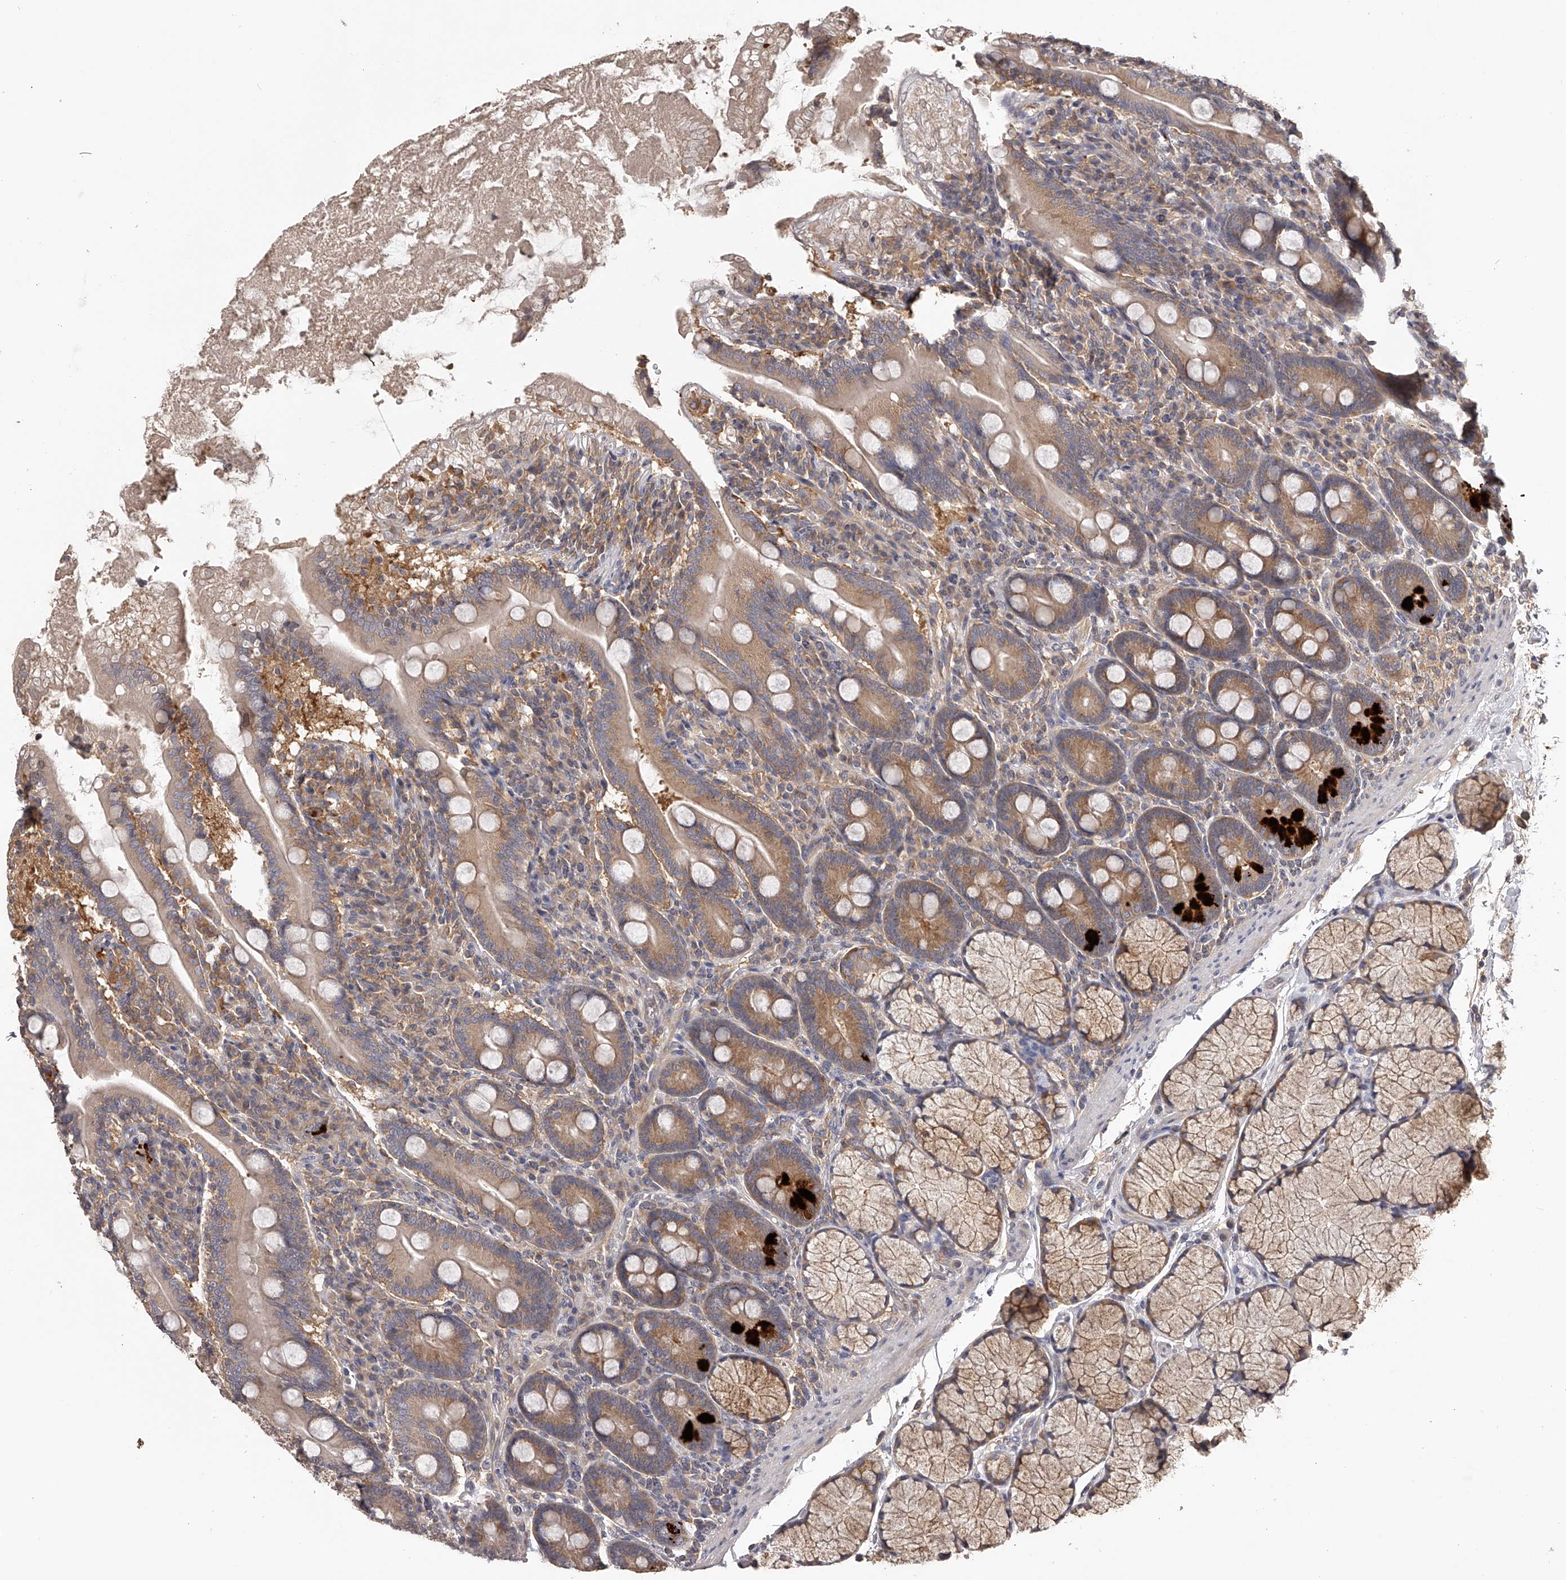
{"staining": {"intensity": "strong", "quantity": "25%-75%", "location": "cytoplasmic/membranous"}, "tissue": "duodenum", "cell_type": "Glandular cells", "image_type": "normal", "snomed": [{"axis": "morphology", "description": "Normal tissue, NOS"}, {"axis": "topography", "description": "Duodenum"}], "caption": "Immunohistochemical staining of normal human duodenum displays high levels of strong cytoplasmic/membranous expression in approximately 25%-75% of glandular cells.", "gene": "TNN", "patient": {"sex": "male", "age": 35}}